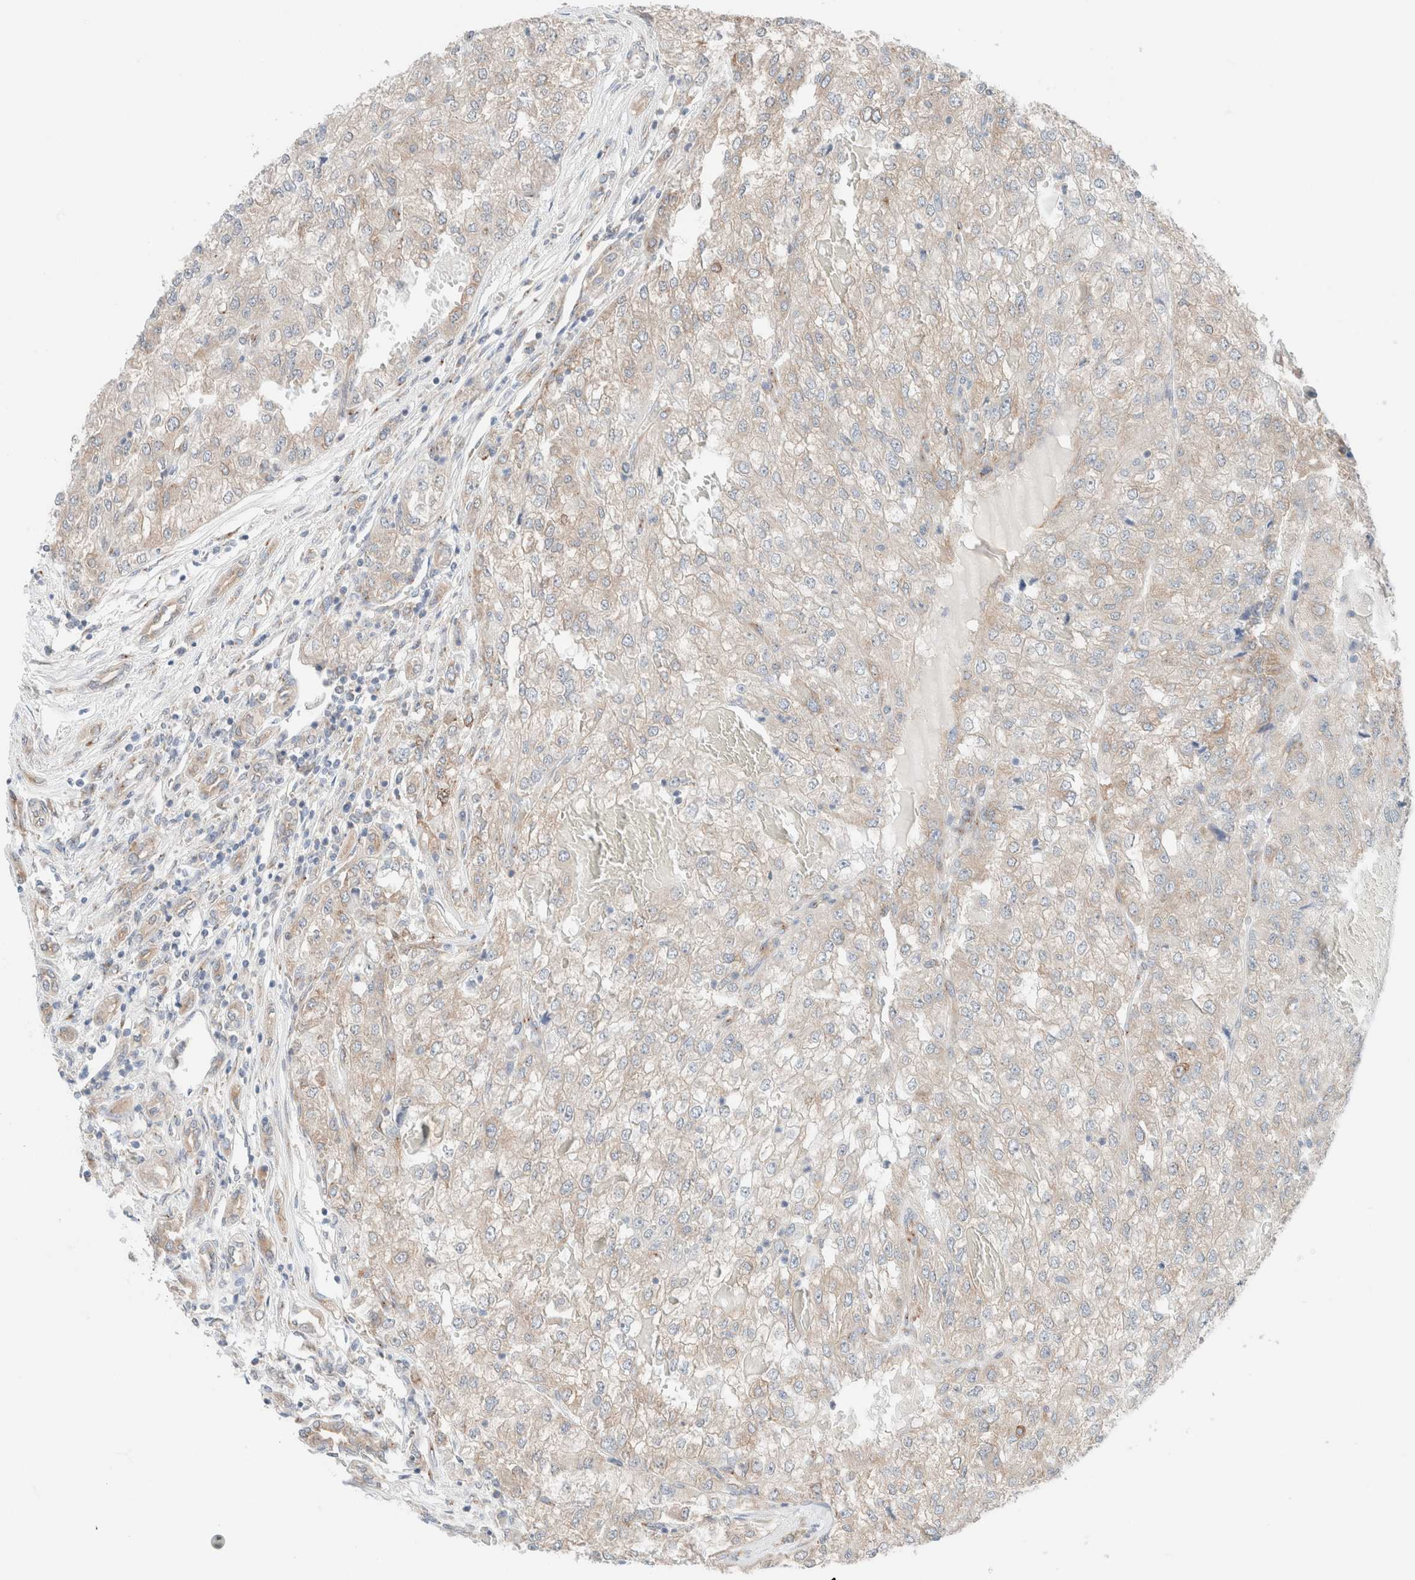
{"staining": {"intensity": "weak", "quantity": "<25%", "location": "cytoplasmic/membranous"}, "tissue": "renal cancer", "cell_type": "Tumor cells", "image_type": "cancer", "snomed": [{"axis": "morphology", "description": "Adenocarcinoma, NOS"}, {"axis": "topography", "description": "Kidney"}], "caption": "Renal adenocarcinoma stained for a protein using immunohistochemistry shows no staining tumor cells.", "gene": "CASC3", "patient": {"sex": "female", "age": 54}}